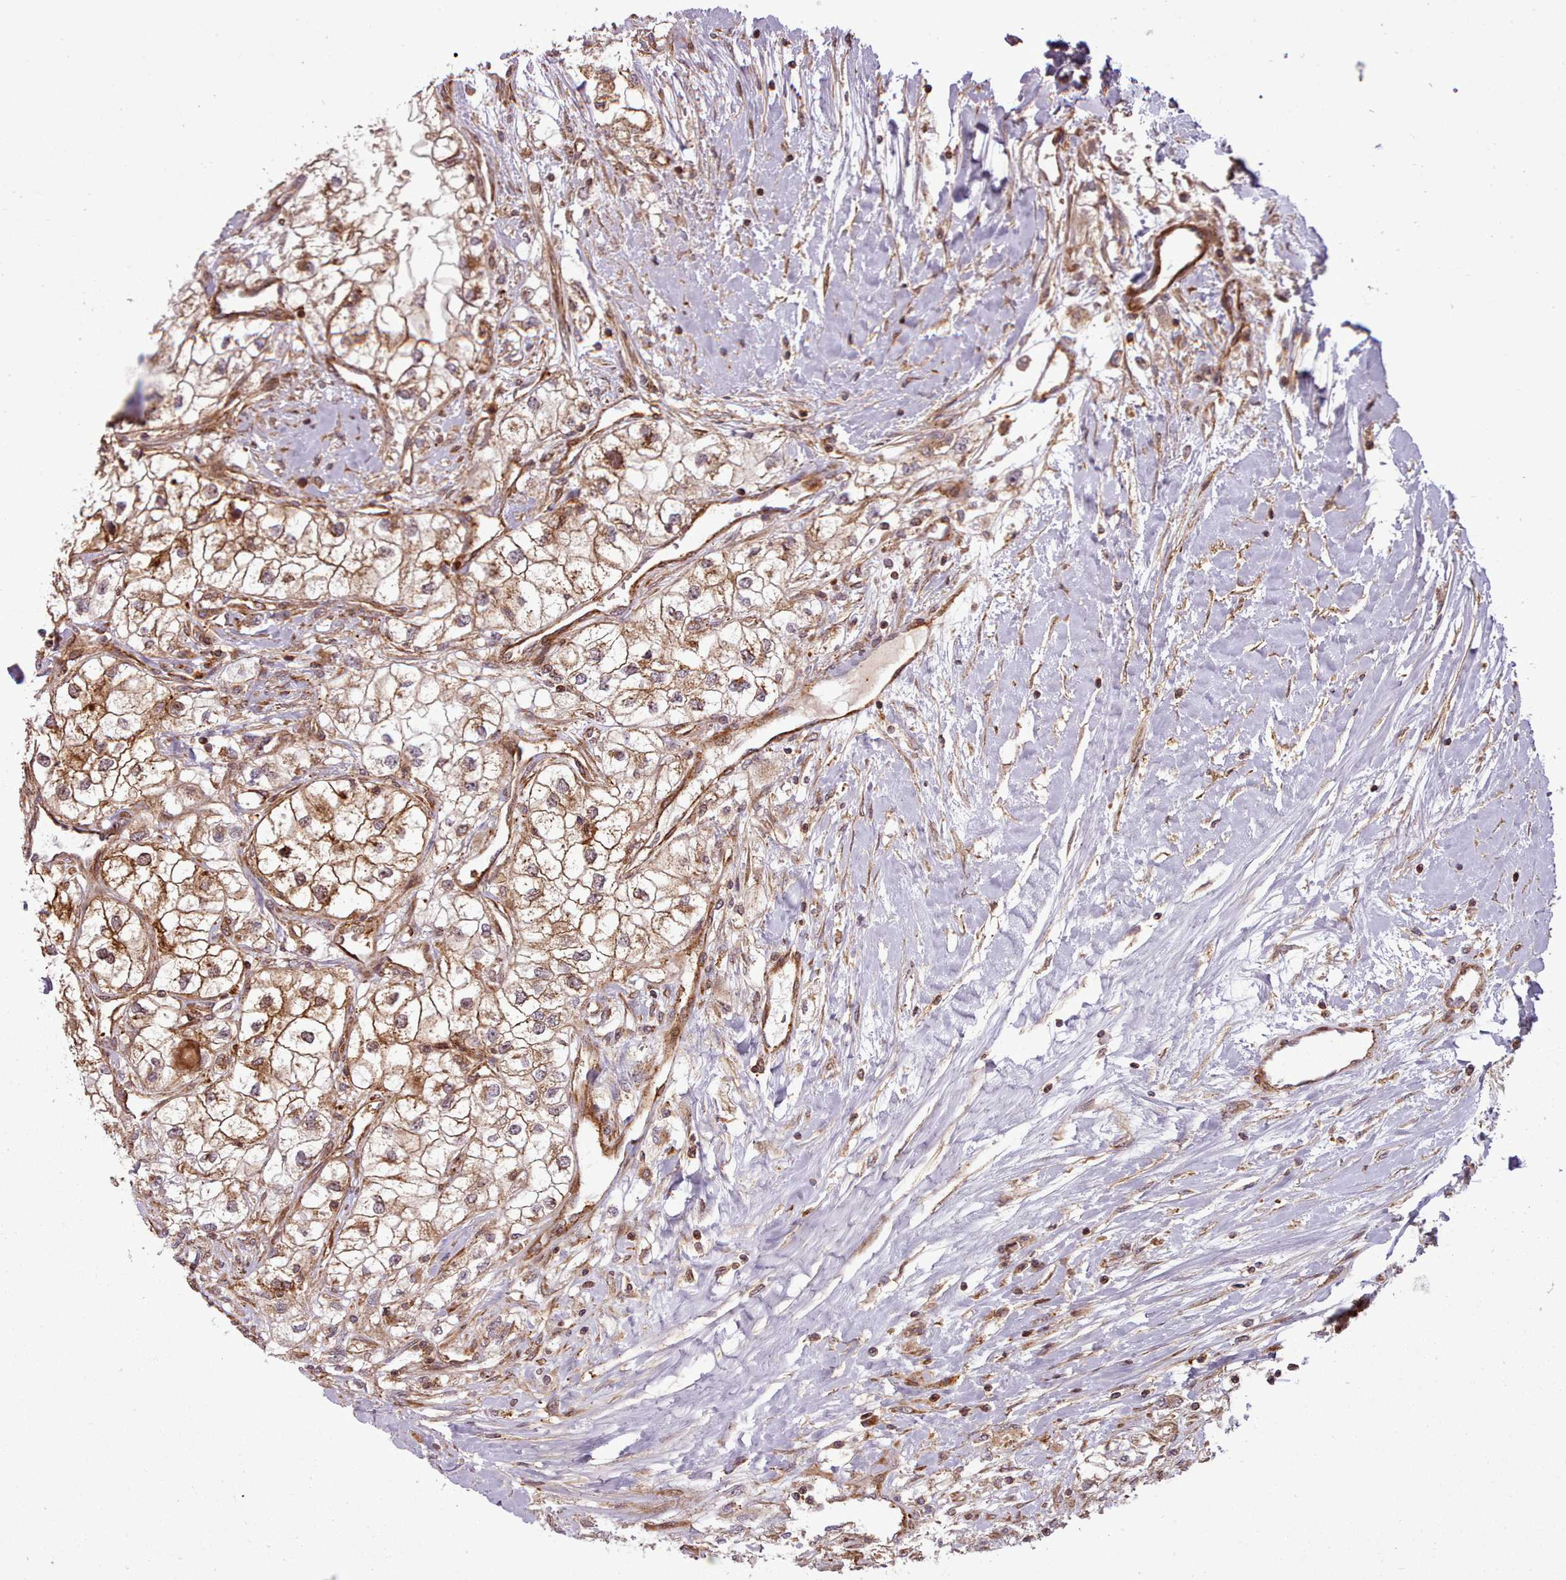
{"staining": {"intensity": "moderate", "quantity": "25%-75%", "location": "cytoplasmic/membranous,nuclear"}, "tissue": "renal cancer", "cell_type": "Tumor cells", "image_type": "cancer", "snomed": [{"axis": "morphology", "description": "Adenocarcinoma, NOS"}, {"axis": "topography", "description": "Kidney"}], "caption": "An immunohistochemistry (IHC) histopathology image of neoplastic tissue is shown. Protein staining in brown shows moderate cytoplasmic/membranous and nuclear positivity in renal cancer within tumor cells. The protein of interest is shown in brown color, while the nuclei are stained blue.", "gene": "NLRP7", "patient": {"sex": "male", "age": 59}}